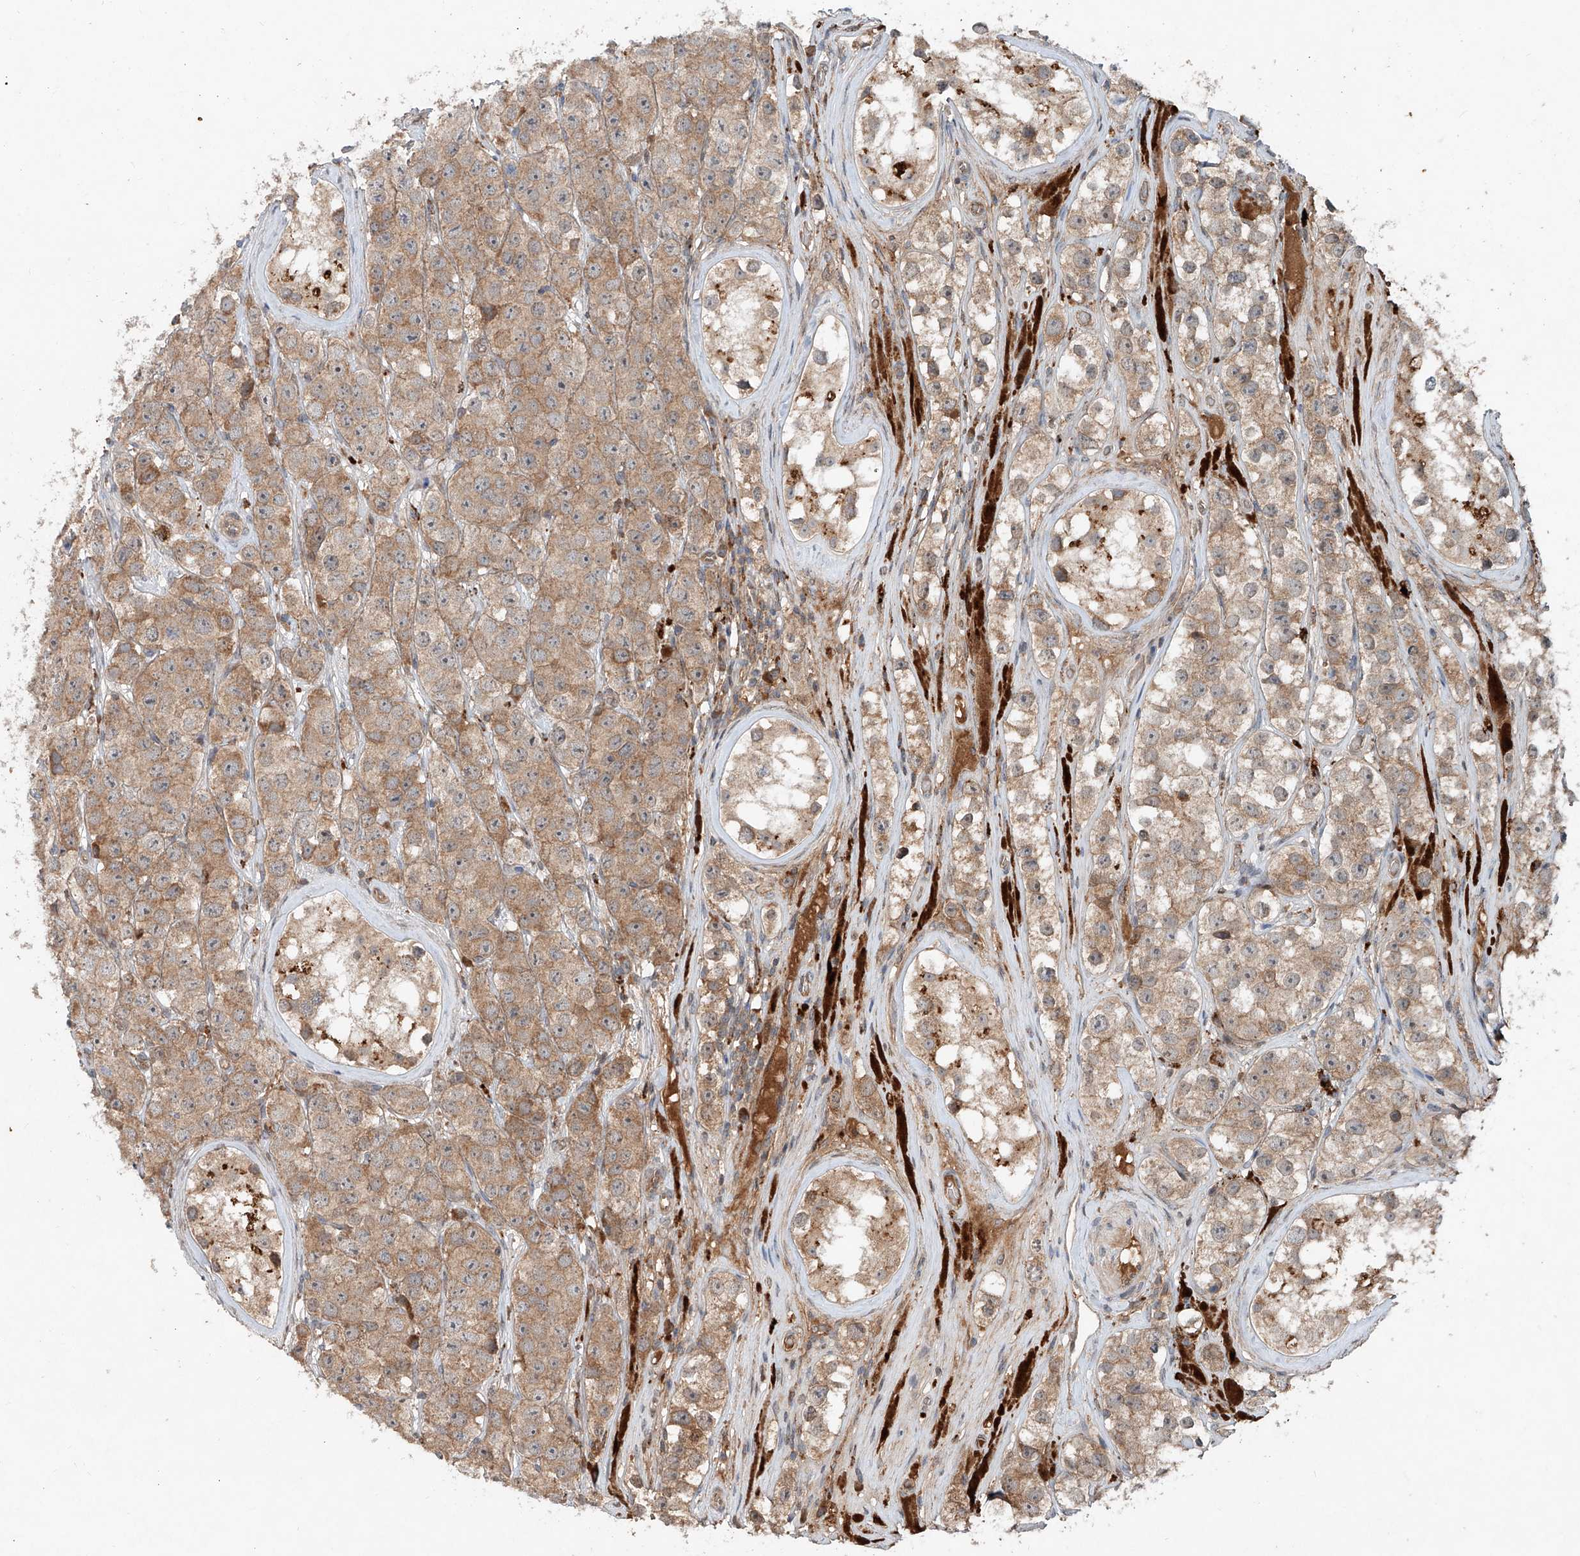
{"staining": {"intensity": "moderate", "quantity": ">75%", "location": "cytoplasmic/membranous"}, "tissue": "testis cancer", "cell_type": "Tumor cells", "image_type": "cancer", "snomed": [{"axis": "morphology", "description": "Seminoma, NOS"}, {"axis": "topography", "description": "Testis"}], "caption": "About >75% of tumor cells in testis seminoma show moderate cytoplasmic/membranous protein positivity as visualized by brown immunohistochemical staining.", "gene": "IER5", "patient": {"sex": "male", "age": 28}}